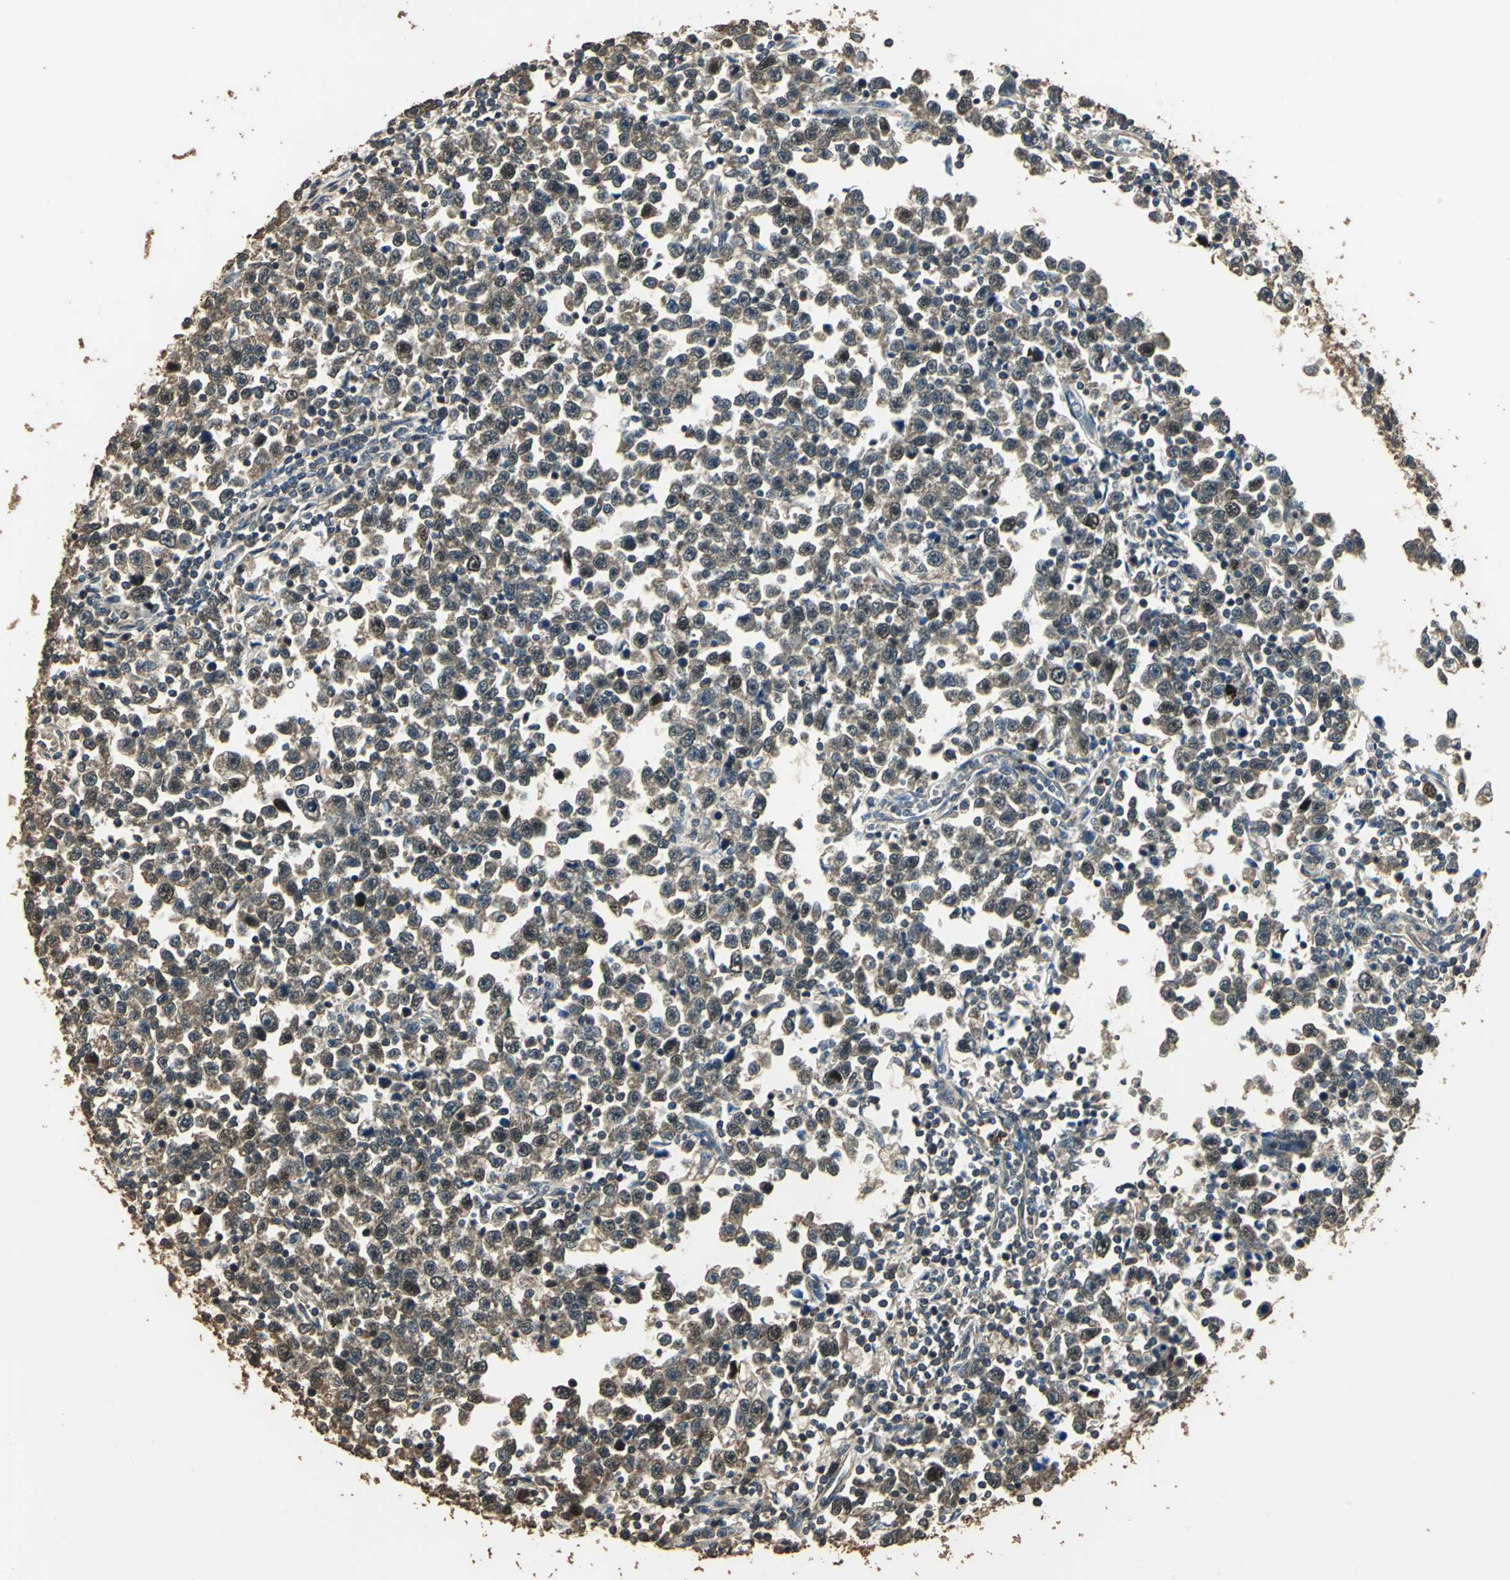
{"staining": {"intensity": "moderate", "quantity": ">75%", "location": "cytoplasmic/membranous,nuclear"}, "tissue": "testis cancer", "cell_type": "Tumor cells", "image_type": "cancer", "snomed": [{"axis": "morphology", "description": "Seminoma, NOS"}, {"axis": "topography", "description": "Testis"}], "caption": "Testis cancer stained with immunohistochemistry demonstrates moderate cytoplasmic/membranous and nuclear staining in about >75% of tumor cells. The staining was performed using DAB (3,3'-diaminobenzidine) to visualize the protein expression in brown, while the nuclei were stained in blue with hematoxylin (Magnification: 20x).", "gene": "TMPRSS4", "patient": {"sex": "male", "age": 43}}